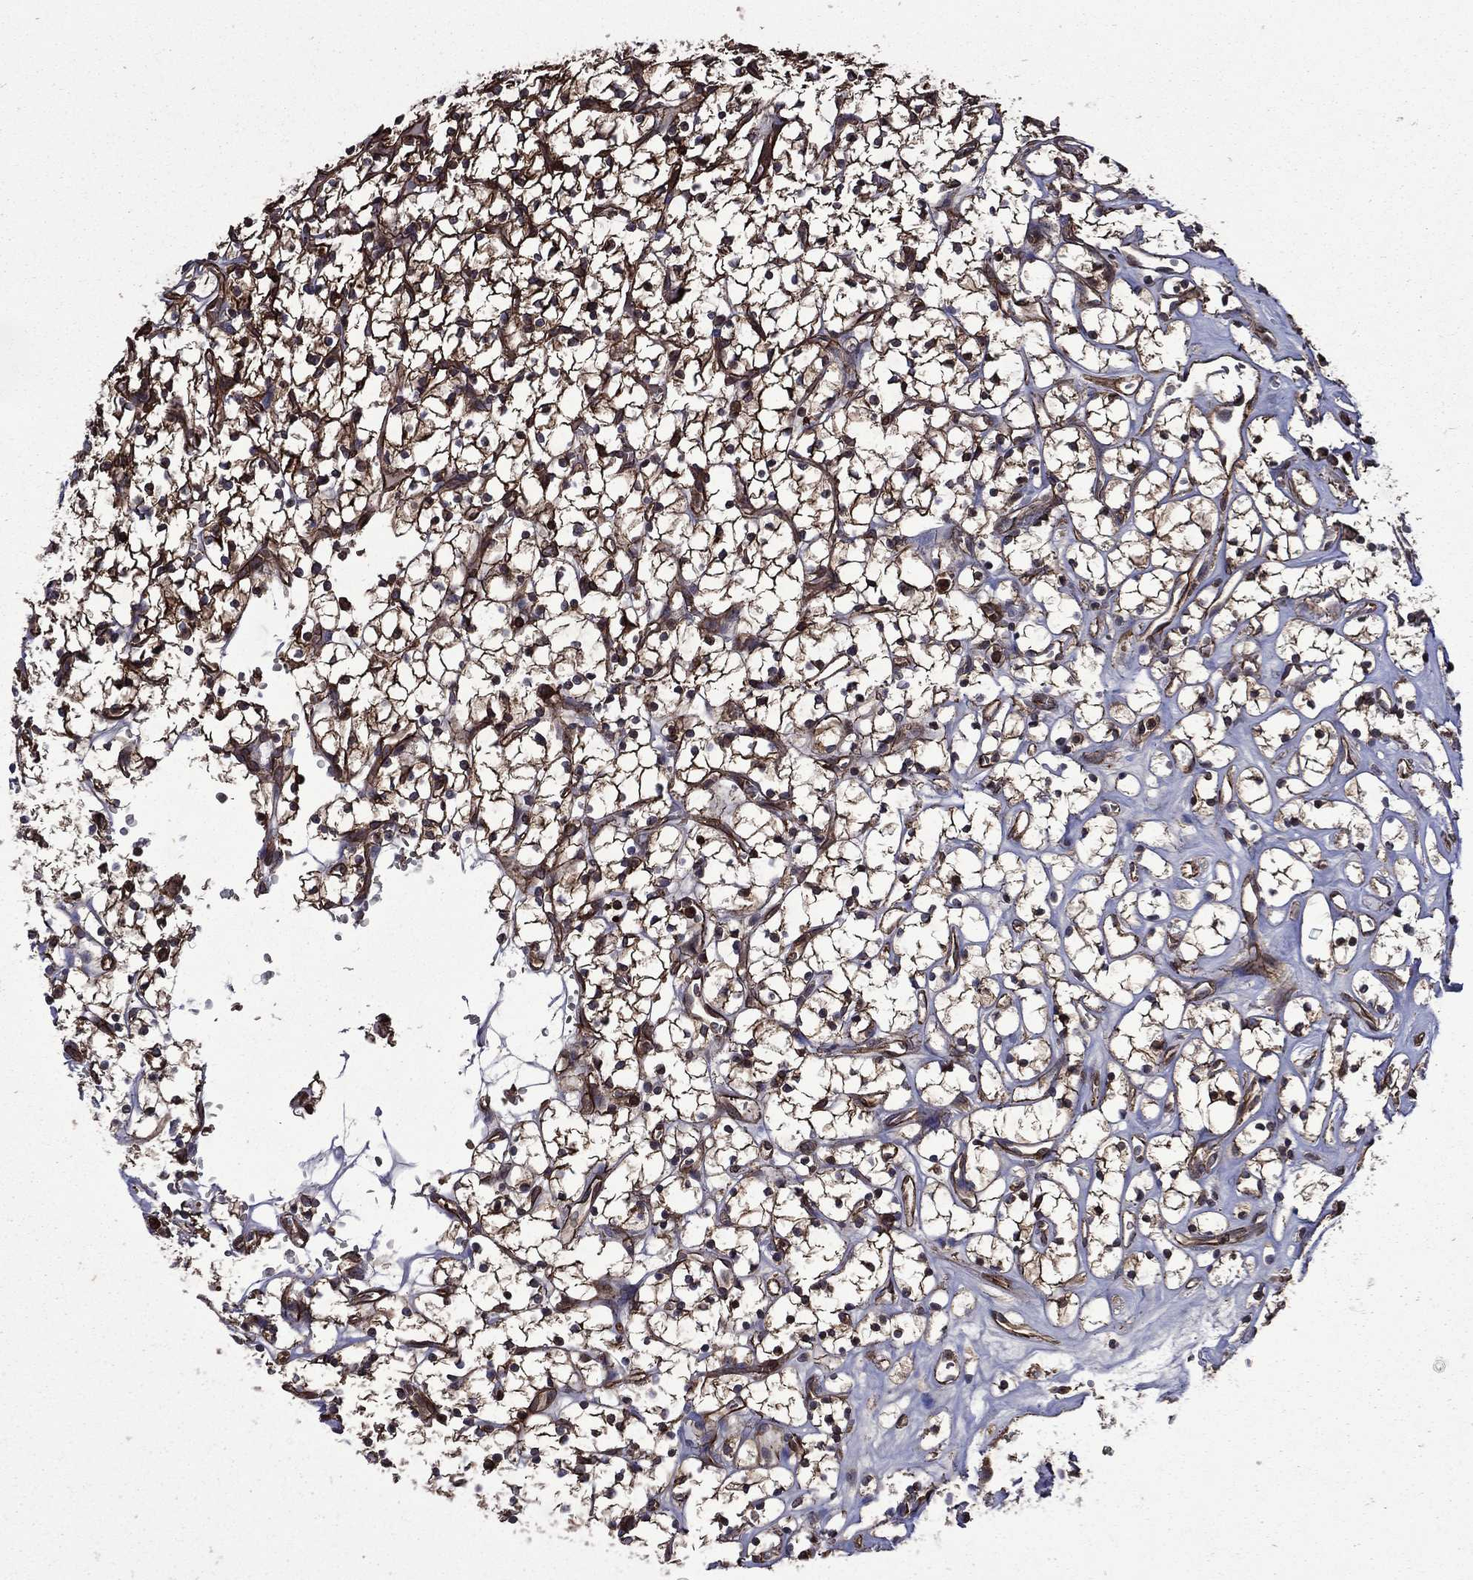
{"staining": {"intensity": "strong", "quantity": "25%-75%", "location": "cytoplasmic/membranous"}, "tissue": "renal cancer", "cell_type": "Tumor cells", "image_type": "cancer", "snomed": [{"axis": "morphology", "description": "Adenocarcinoma, NOS"}, {"axis": "topography", "description": "Kidney"}], "caption": "IHC image of neoplastic tissue: renal cancer stained using immunohistochemistry (IHC) exhibits high levels of strong protein expression localized specifically in the cytoplasmic/membranous of tumor cells, appearing as a cytoplasmic/membranous brown color.", "gene": "PLPP3", "patient": {"sex": "female", "age": 64}}